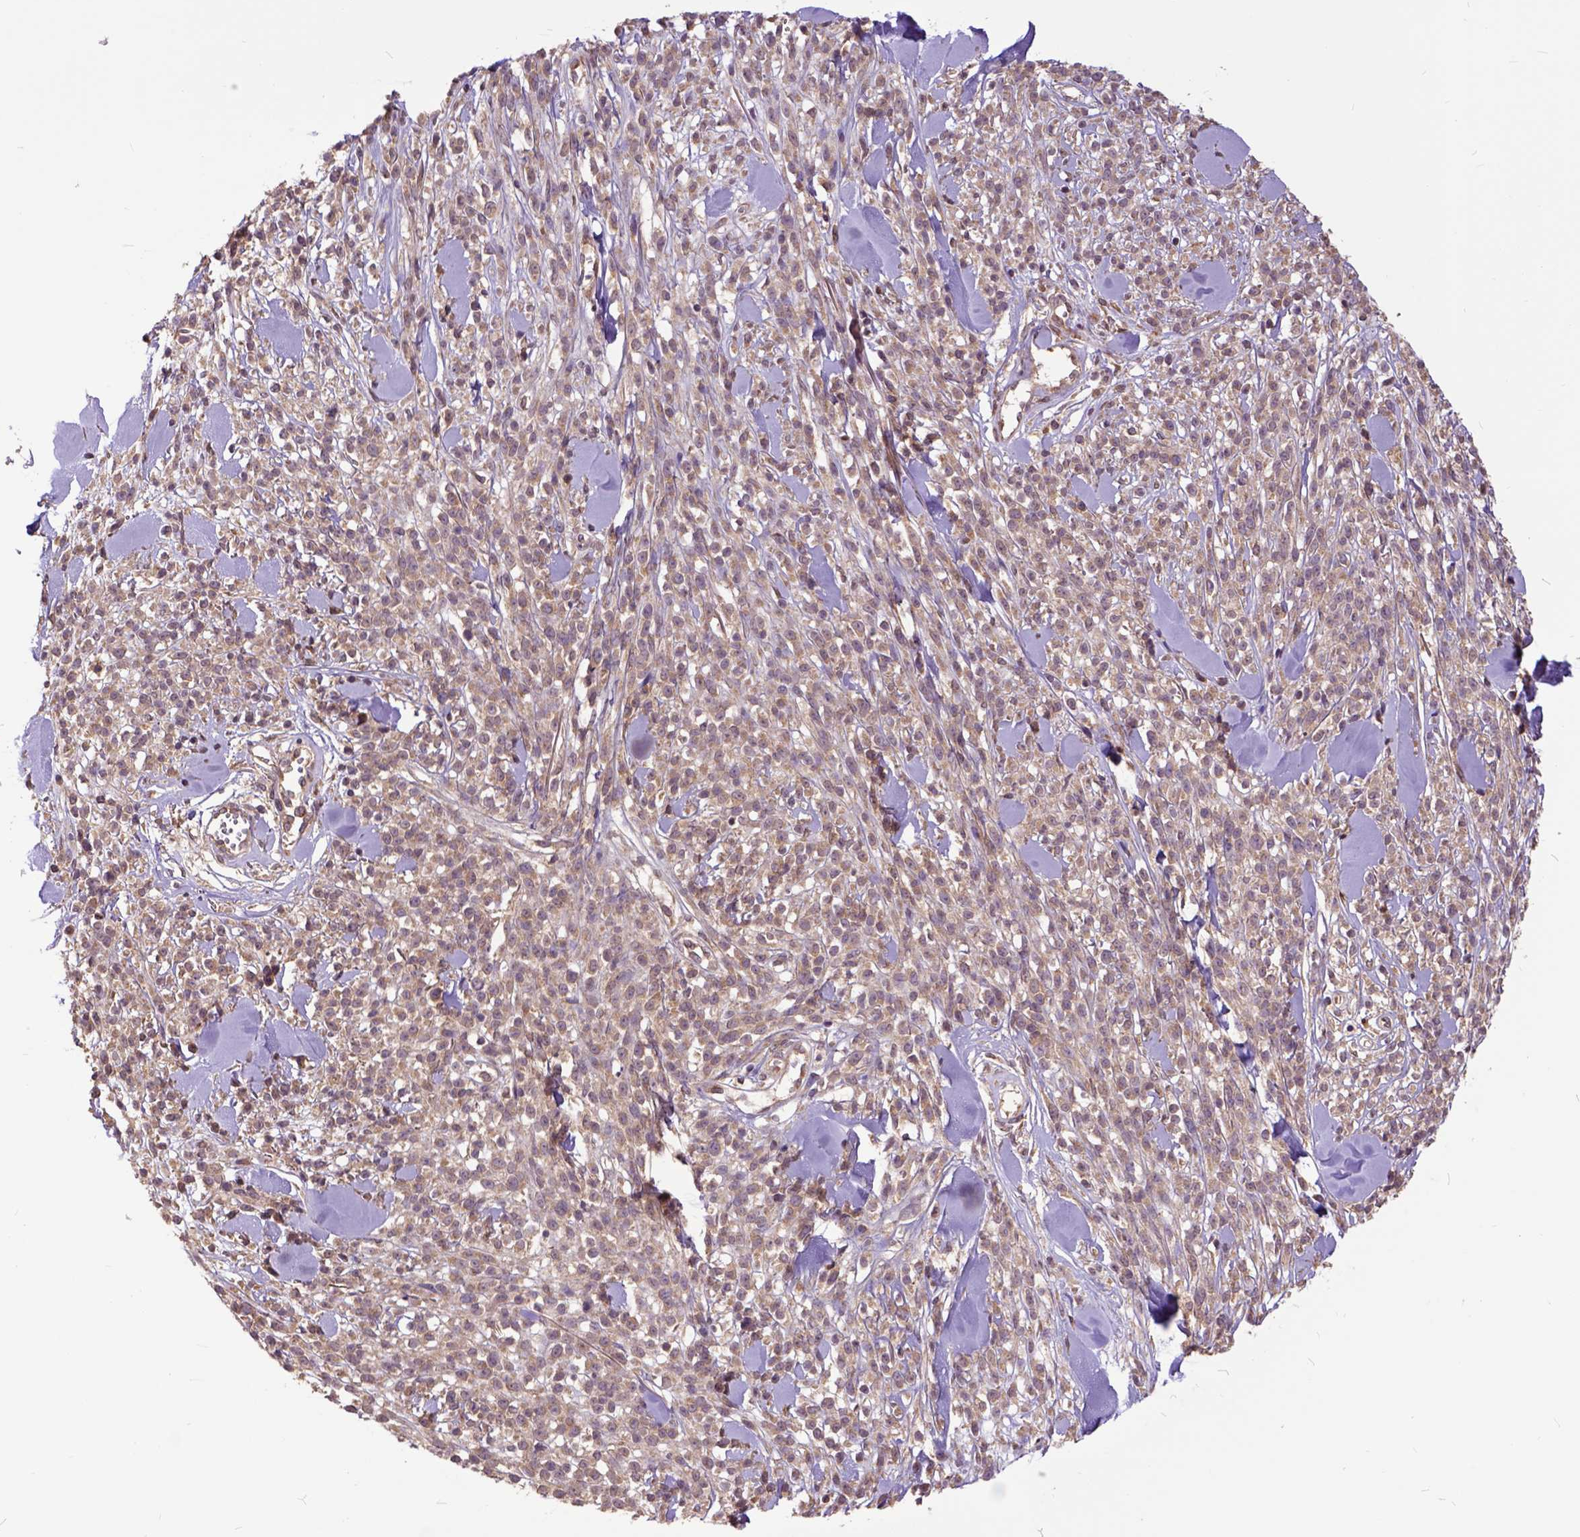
{"staining": {"intensity": "weak", "quantity": ">75%", "location": "cytoplasmic/membranous"}, "tissue": "melanoma", "cell_type": "Tumor cells", "image_type": "cancer", "snomed": [{"axis": "morphology", "description": "Malignant melanoma, NOS"}, {"axis": "topography", "description": "Skin"}, {"axis": "topography", "description": "Skin of trunk"}], "caption": "Human melanoma stained with a protein marker reveals weak staining in tumor cells.", "gene": "ARL1", "patient": {"sex": "male", "age": 74}}